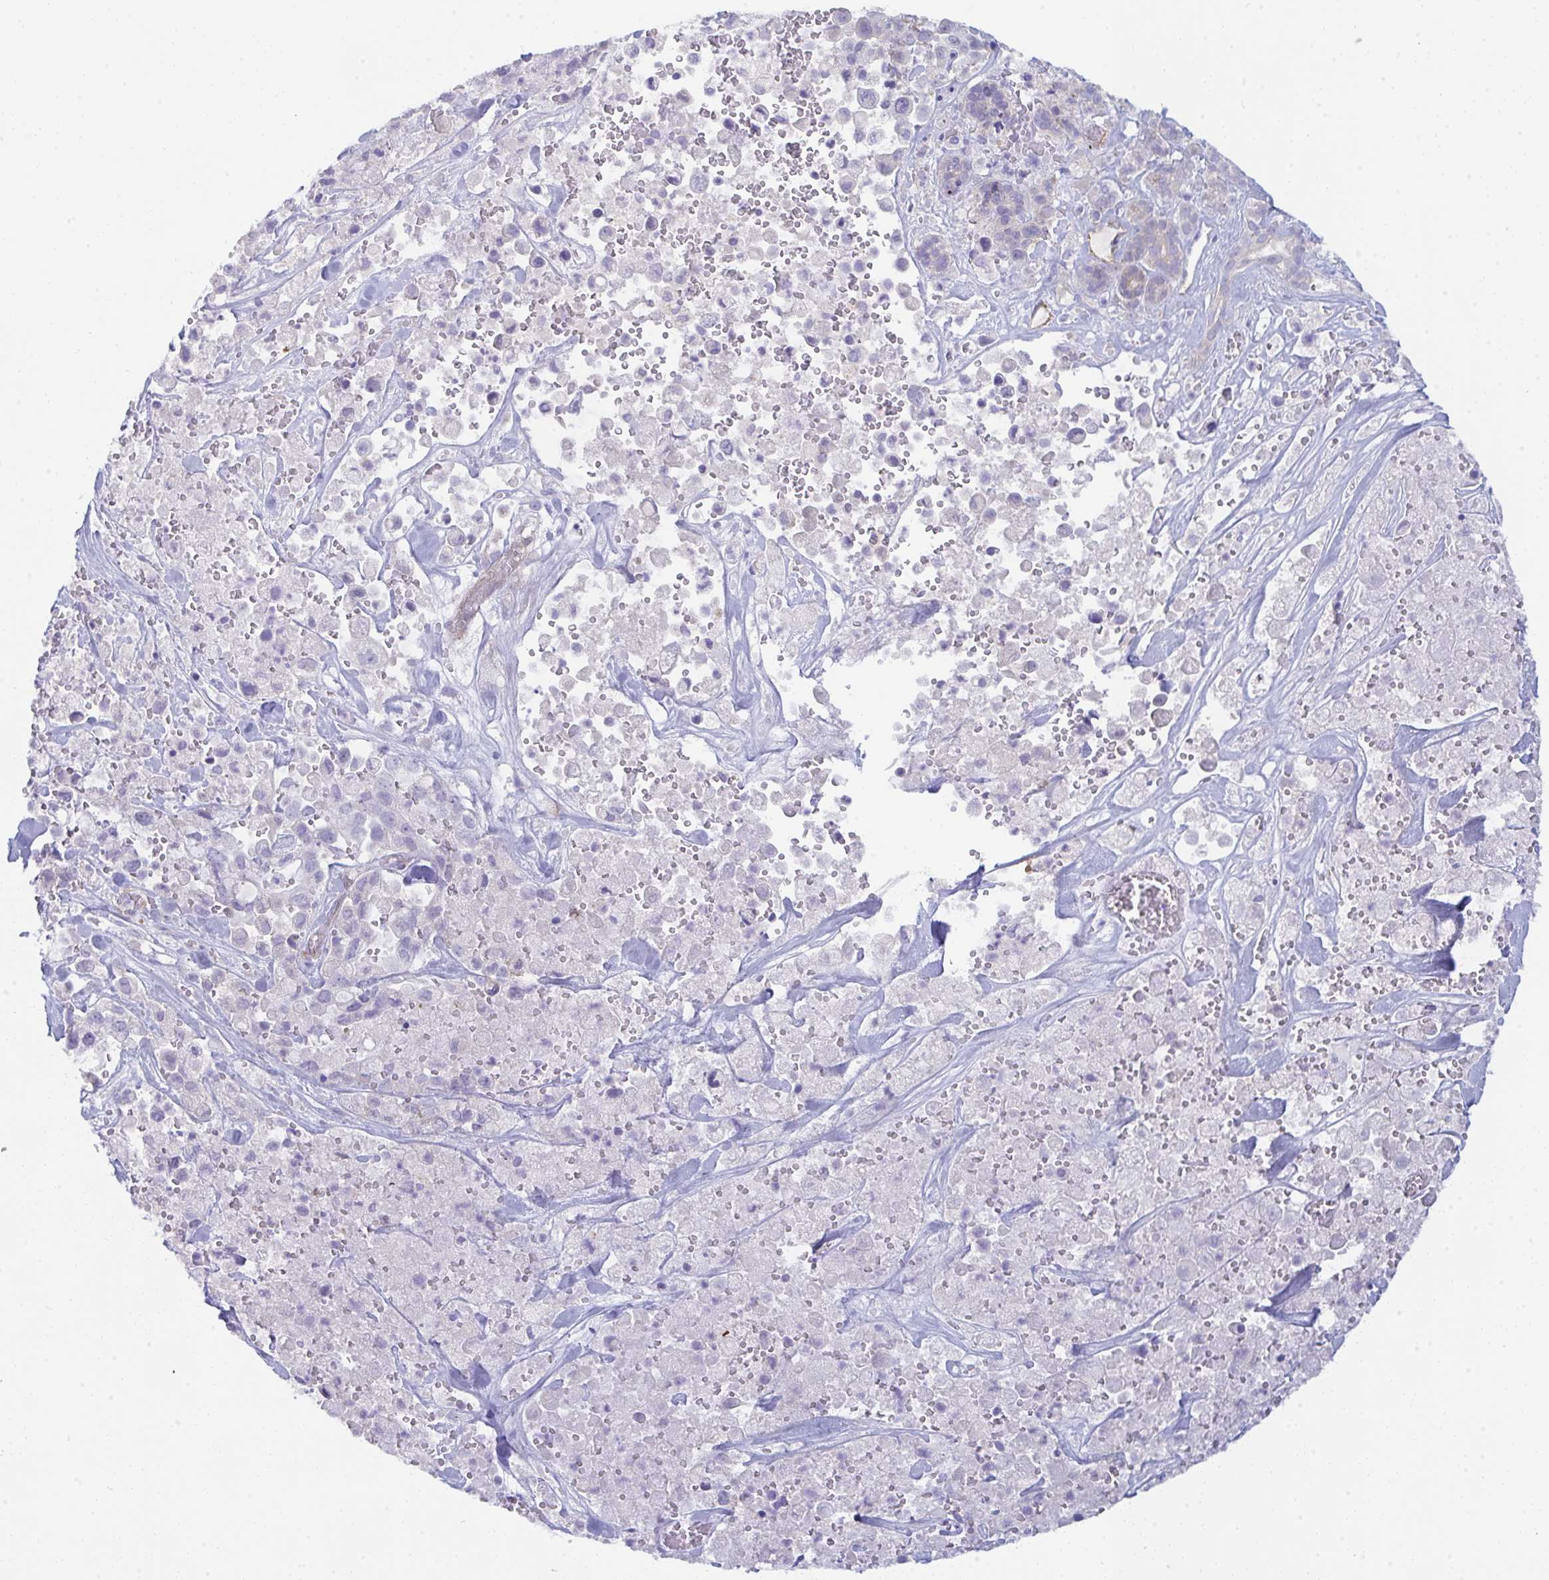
{"staining": {"intensity": "negative", "quantity": "none", "location": "none"}, "tissue": "pancreatic cancer", "cell_type": "Tumor cells", "image_type": "cancer", "snomed": [{"axis": "morphology", "description": "Adenocarcinoma, NOS"}, {"axis": "topography", "description": "Pancreas"}], "caption": "IHC photomicrograph of neoplastic tissue: human pancreatic adenocarcinoma stained with DAB (3,3'-diaminobenzidine) shows no significant protein positivity in tumor cells.", "gene": "GAB1", "patient": {"sex": "male", "age": 44}}